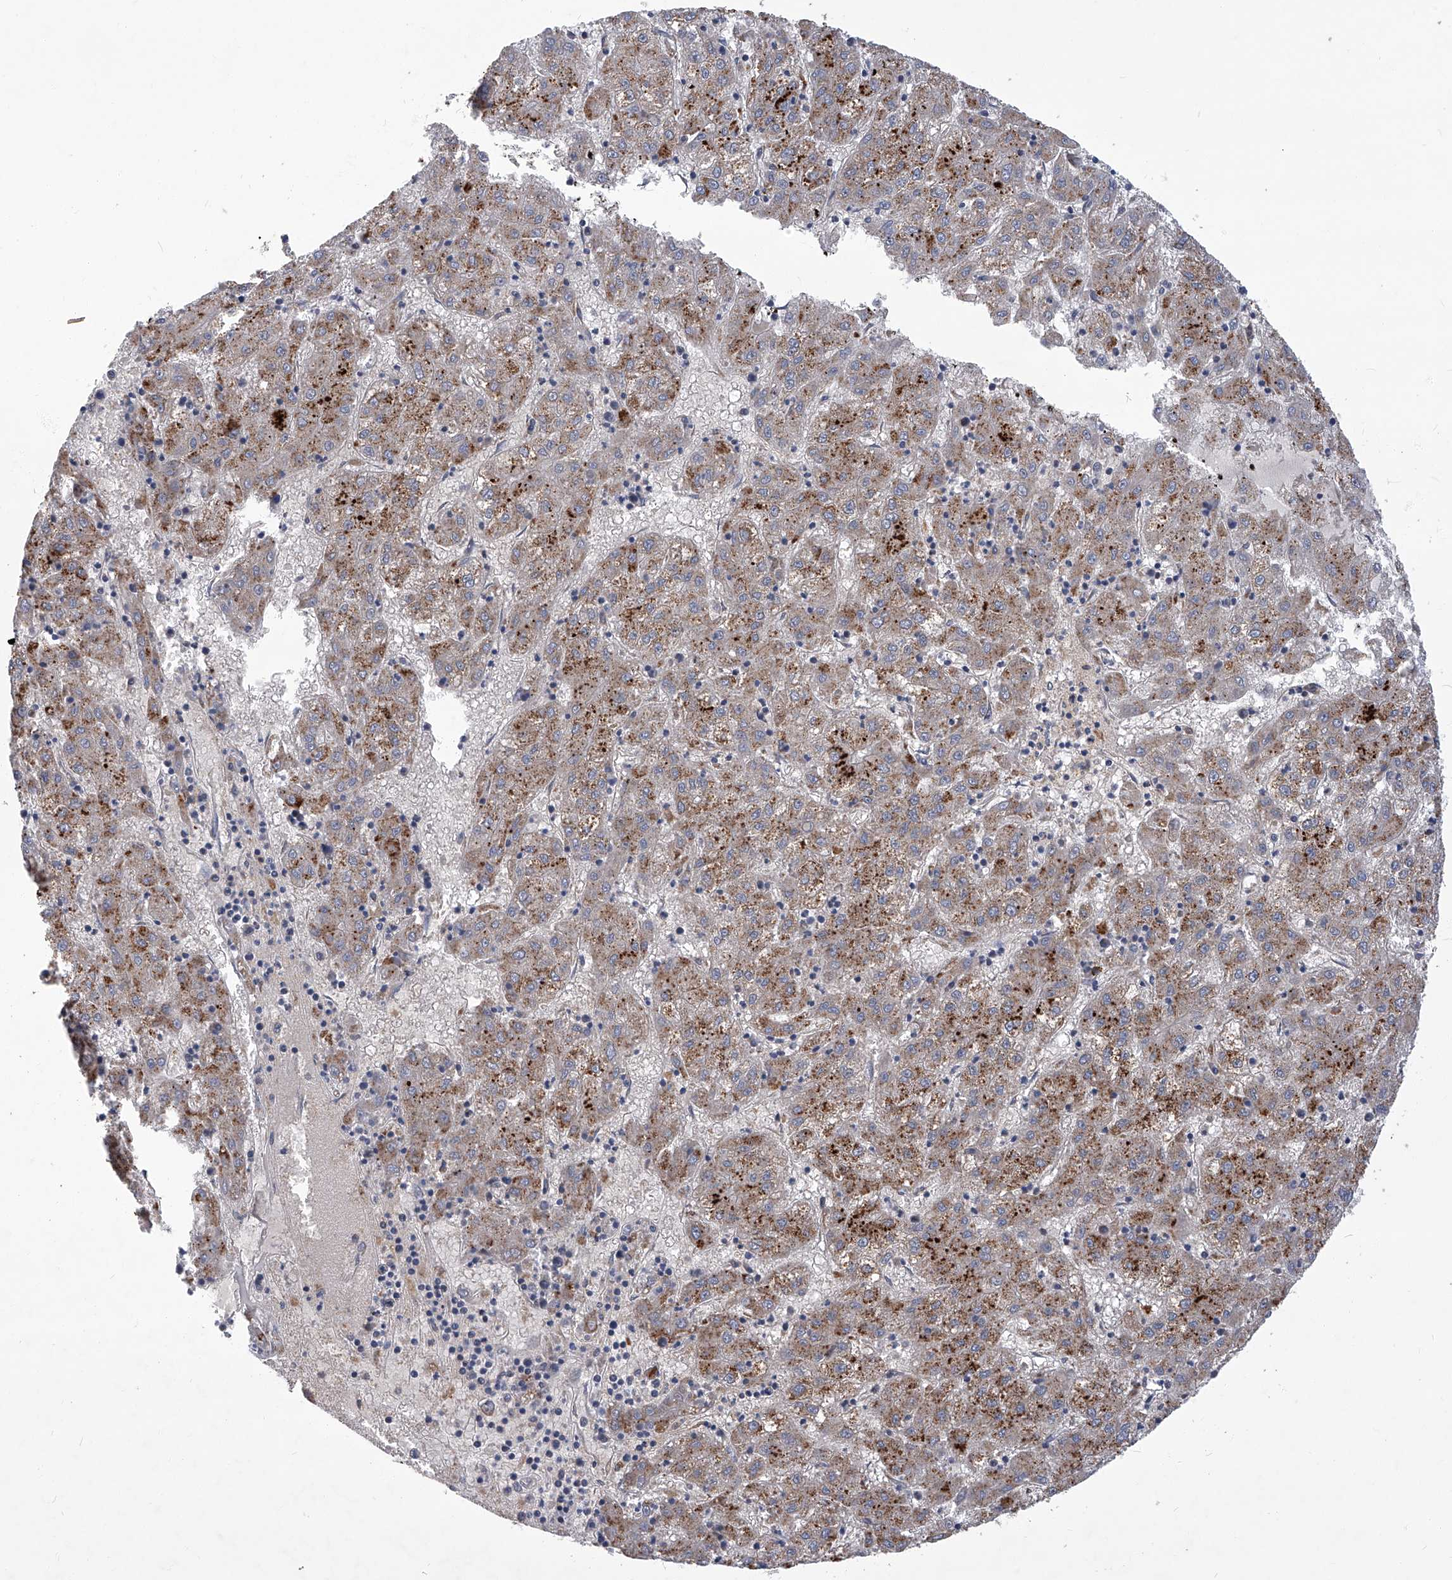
{"staining": {"intensity": "moderate", "quantity": ">75%", "location": "cytoplasmic/membranous"}, "tissue": "liver cancer", "cell_type": "Tumor cells", "image_type": "cancer", "snomed": [{"axis": "morphology", "description": "Carcinoma, Hepatocellular, NOS"}, {"axis": "topography", "description": "Liver"}], "caption": "Human liver cancer (hepatocellular carcinoma) stained for a protein (brown) displays moderate cytoplasmic/membranous positive positivity in about >75% of tumor cells.", "gene": "TNFRSF13B", "patient": {"sex": "male", "age": 72}}